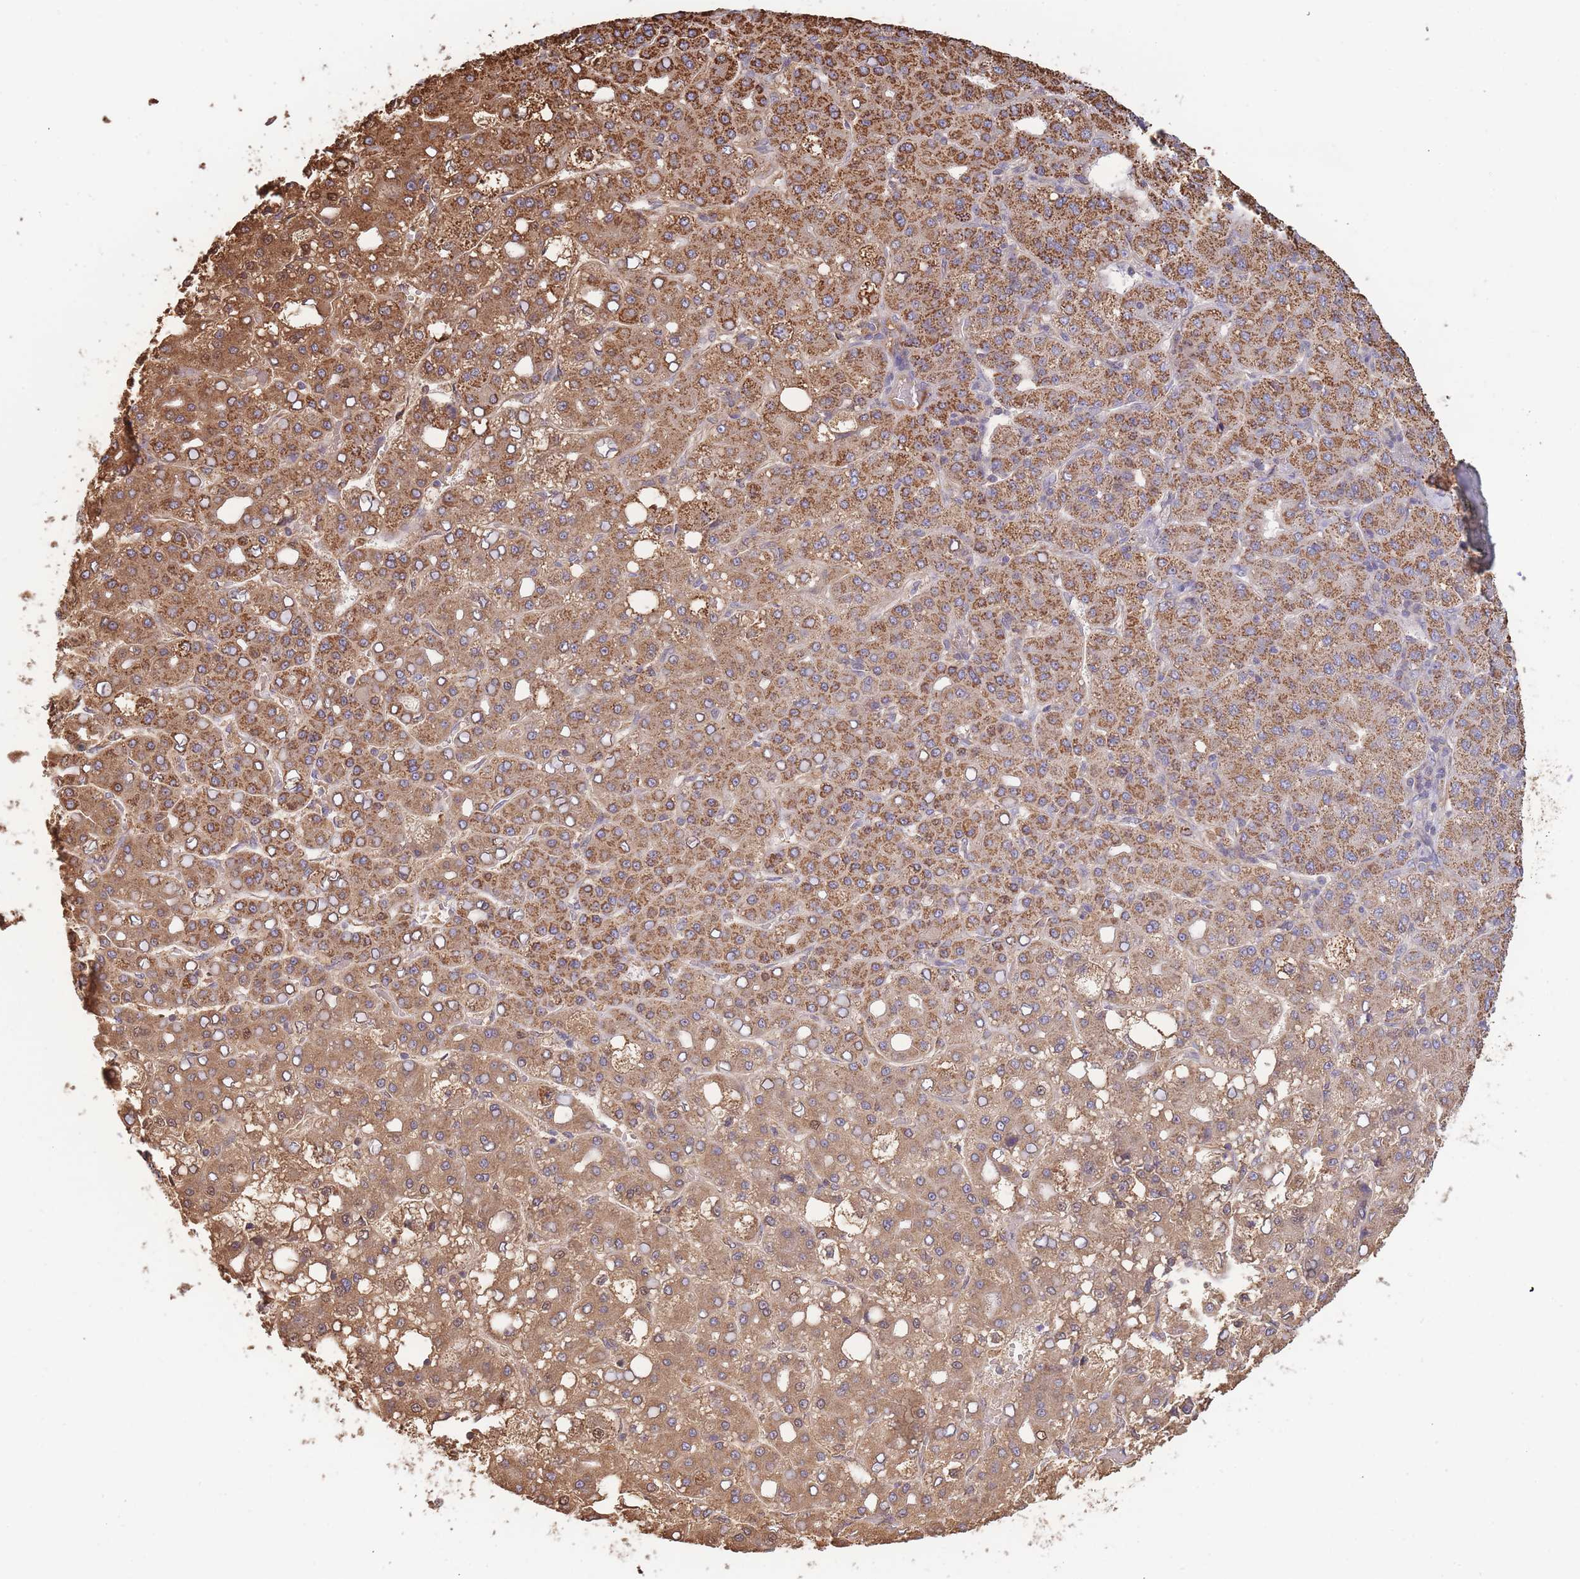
{"staining": {"intensity": "moderate", "quantity": ">75%", "location": "cytoplasmic/membranous"}, "tissue": "liver cancer", "cell_type": "Tumor cells", "image_type": "cancer", "snomed": [{"axis": "morphology", "description": "Carcinoma, Hepatocellular, NOS"}, {"axis": "topography", "description": "Liver"}], "caption": "Liver cancer was stained to show a protein in brown. There is medium levels of moderate cytoplasmic/membranous staining in approximately >75% of tumor cells. (IHC, brightfield microscopy, high magnification).", "gene": "MRPL17", "patient": {"sex": "male", "age": 65}}